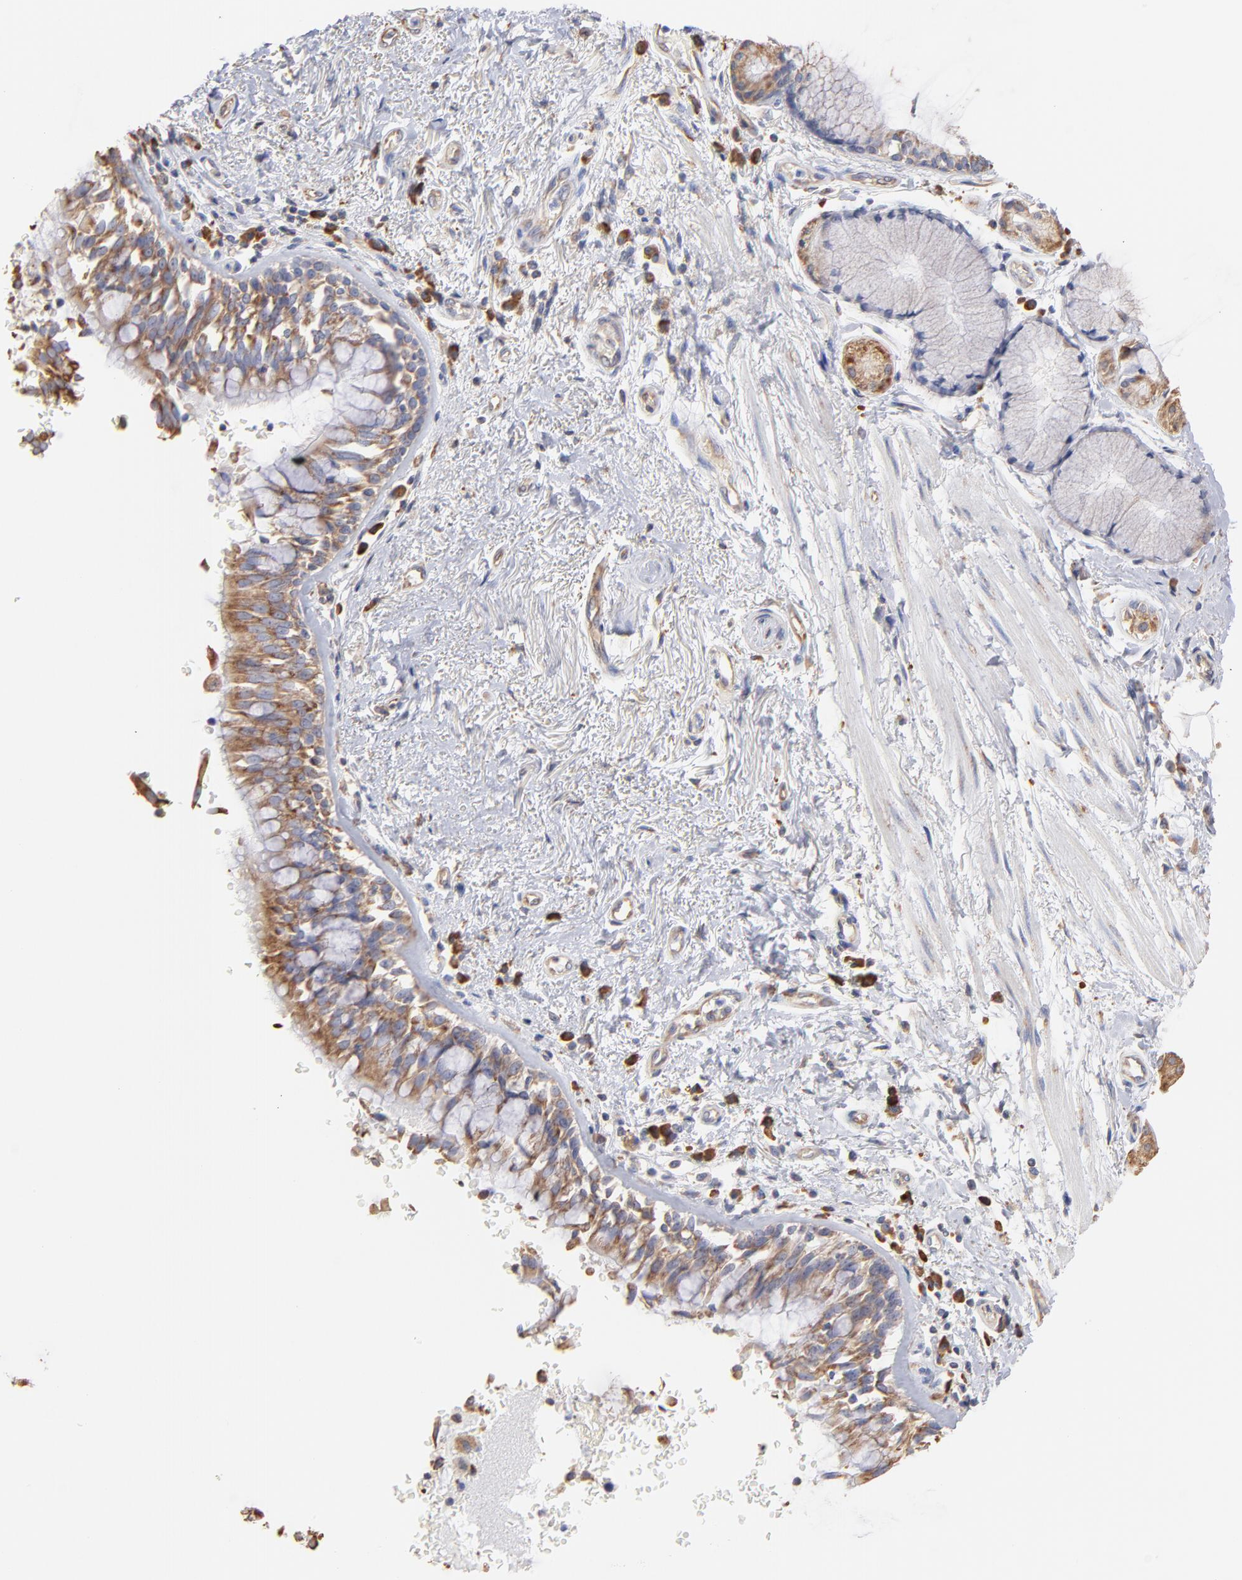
{"staining": {"intensity": "moderate", "quantity": ">75%", "location": "cytoplasmic/membranous"}, "tissue": "bronchus", "cell_type": "Respiratory epithelial cells", "image_type": "normal", "snomed": [{"axis": "morphology", "description": "Normal tissue, NOS"}, {"axis": "morphology", "description": "Adenocarcinoma, NOS"}, {"axis": "topography", "description": "Bronchus"}, {"axis": "topography", "description": "Lung"}], "caption": "Respiratory epithelial cells show medium levels of moderate cytoplasmic/membranous staining in about >75% of cells in normal bronchus.", "gene": "RPL9", "patient": {"sex": "male", "age": 71}}